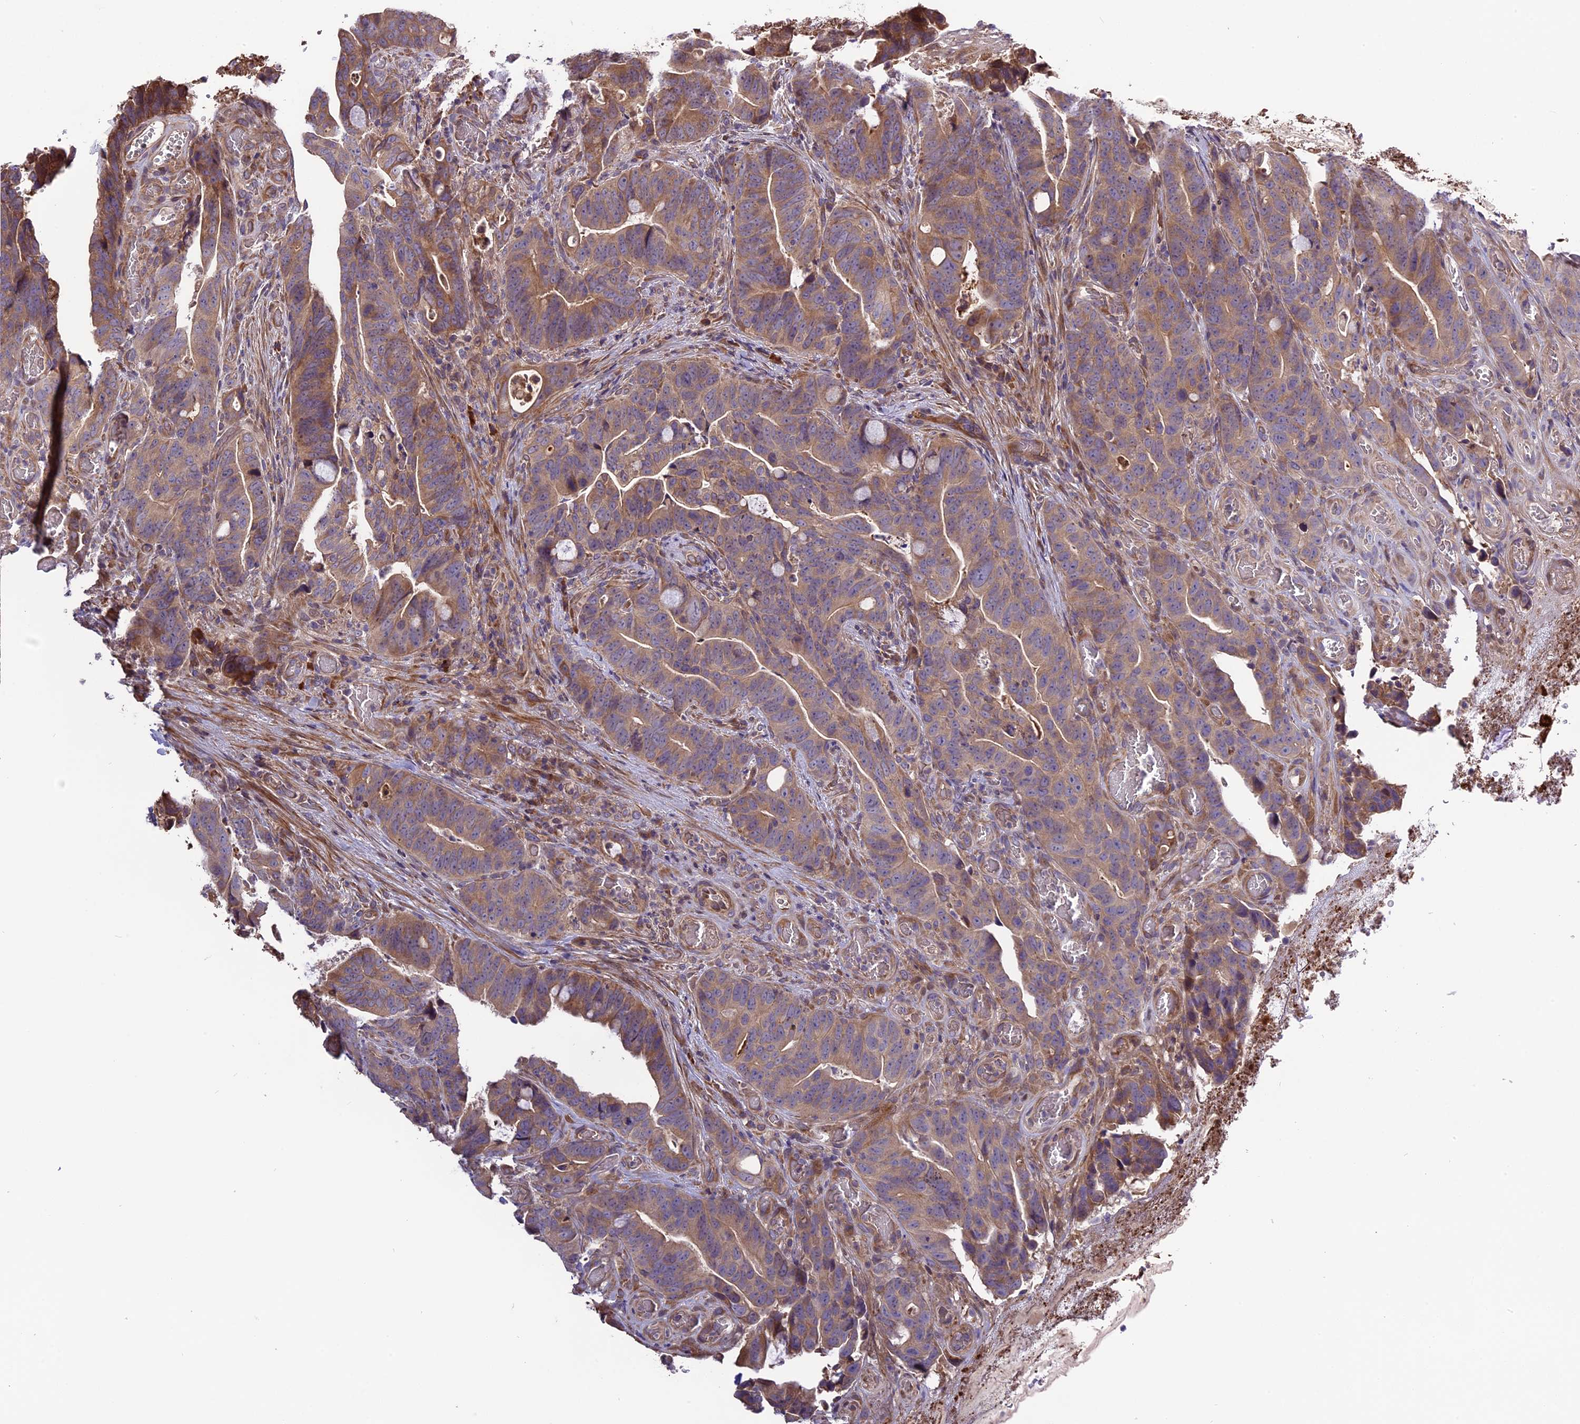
{"staining": {"intensity": "moderate", "quantity": ">75%", "location": "cytoplasmic/membranous"}, "tissue": "colorectal cancer", "cell_type": "Tumor cells", "image_type": "cancer", "snomed": [{"axis": "morphology", "description": "Adenocarcinoma, NOS"}, {"axis": "topography", "description": "Colon"}], "caption": "This histopathology image reveals colorectal adenocarcinoma stained with immunohistochemistry (IHC) to label a protein in brown. The cytoplasmic/membranous of tumor cells show moderate positivity for the protein. Nuclei are counter-stained blue.", "gene": "ABCC10", "patient": {"sex": "female", "age": 82}}